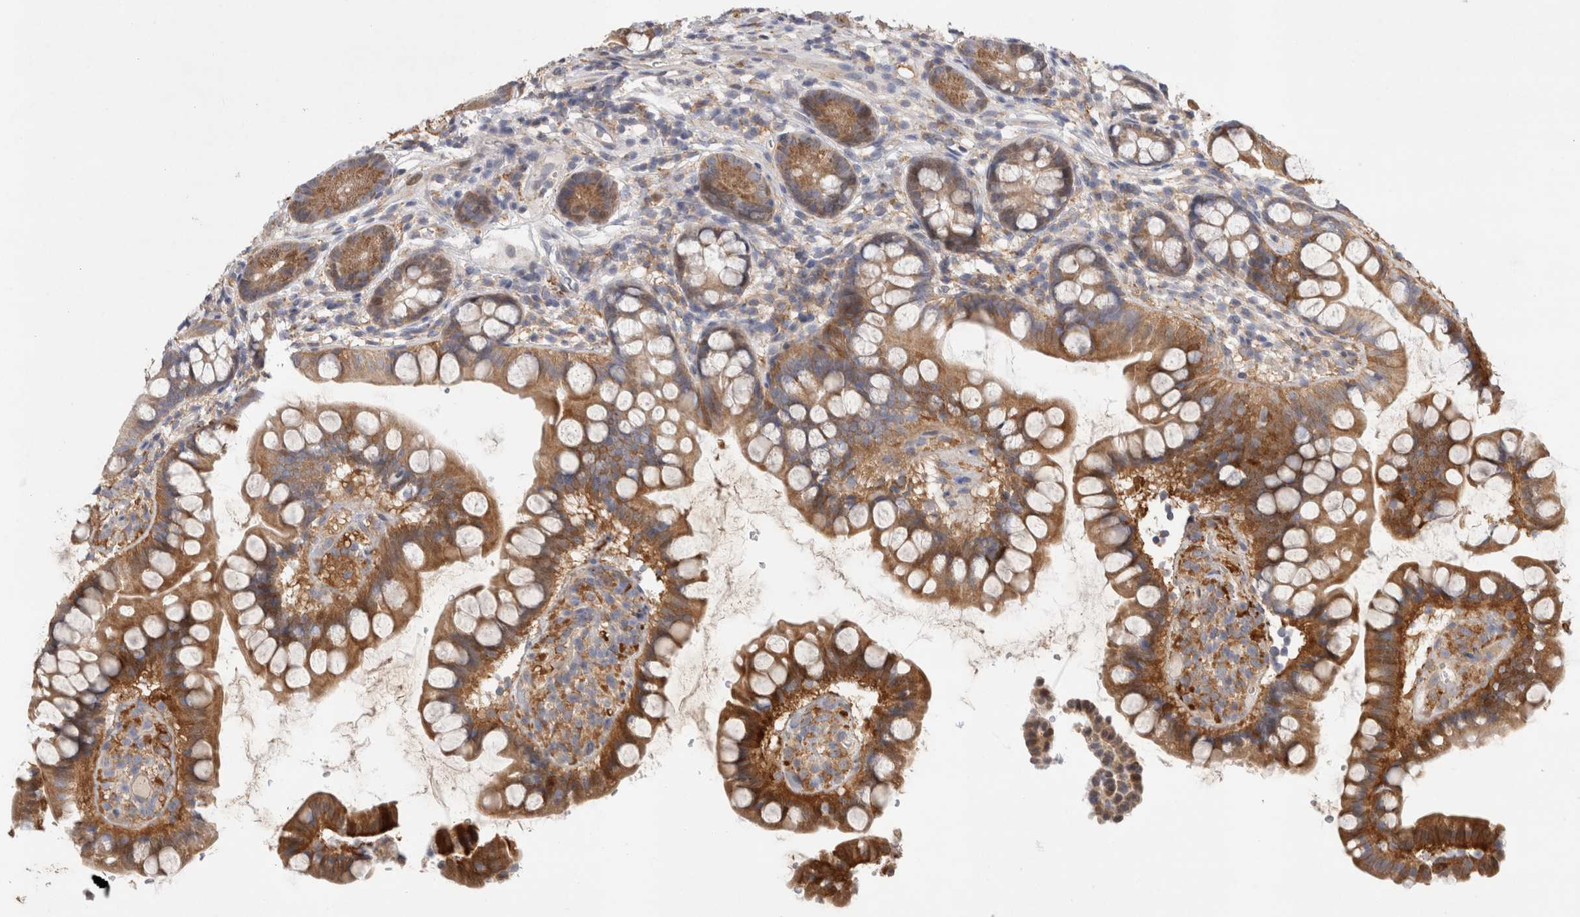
{"staining": {"intensity": "moderate", "quantity": ">75%", "location": "cytoplasmic/membranous,nuclear"}, "tissue": "small intestine", "cell_type": "Glandular cells", "image_type": "normal", "snomed": [{"axis": "morphology", "description": "Normal tissue, NOS"}, {"axis": "topography", "description": "Smooth muscle"}, {"axis": "topography", "description": "Small intestine"}], "caption": "Benign small intestine exhibits moderate cytoplasmic/membranous,nuclear expression in about >75% of glandular cells, visualized by immunohistochemistry. (DAB = brown stain, brightfield microscopy at high magnification).", "gene": "CDCA7L", "patient": {"sex": "female", "age": 84}}